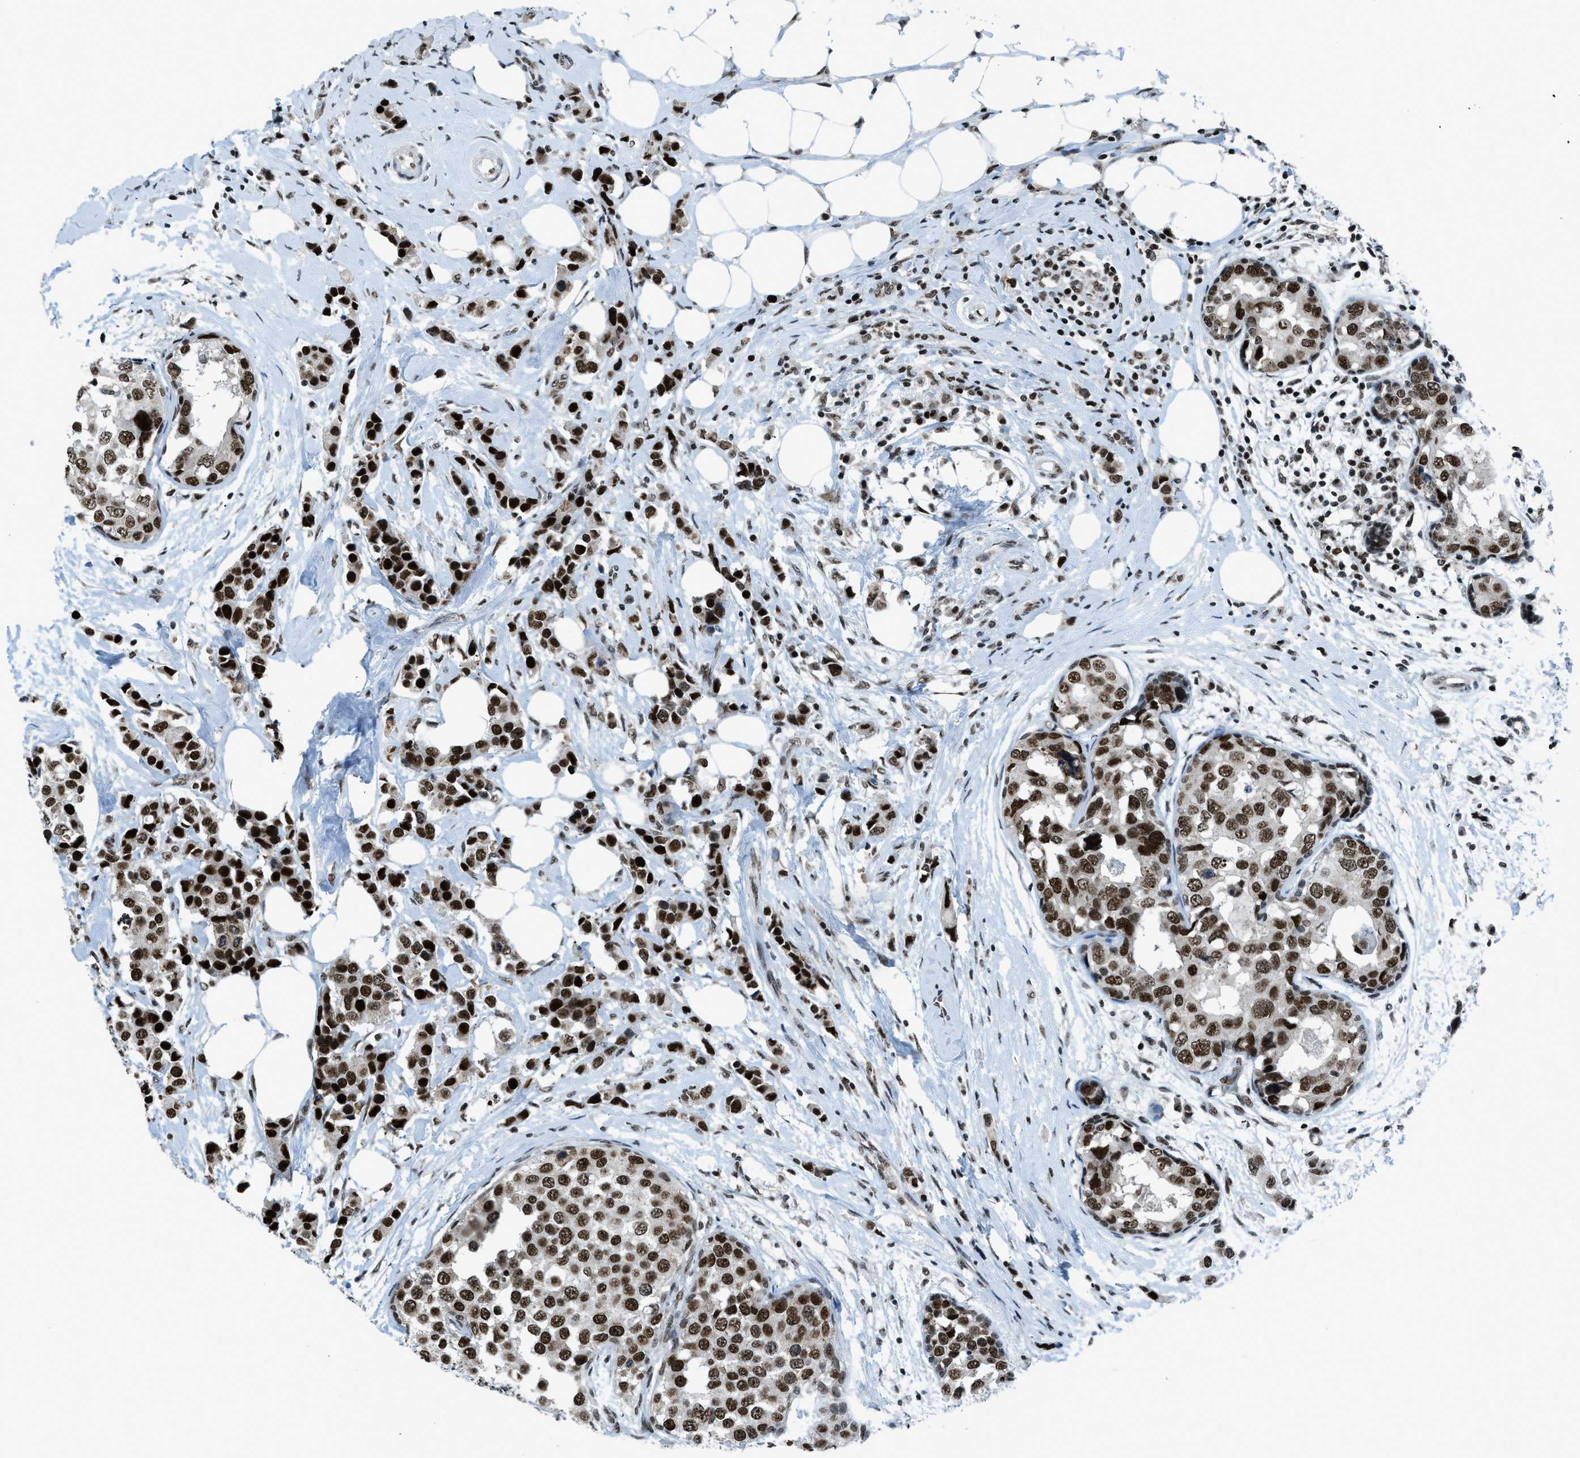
{"staining": {"intensity": "strong", "quantity": ">75%", "location": "nuclear"}, "tissue": "breast cancer", "cell_type": "Tumor cells", "image_type": "cancer", "snomed": [{"axis": "morphology", "description": "Normal tissue, NOS"}, {"axis": "morphology", "description": "Duct carcinoma"}, {"axis": "topography", "description": "Breast"}], "caption": "Protein expression analysis of breast cancer (infiltrating ductal carcinoma) demonstrates strong nuclear expression in approximately >75% of tumor cells.", "gene": "RAD51B", "patient": {"sex": "female", "age": 50}}